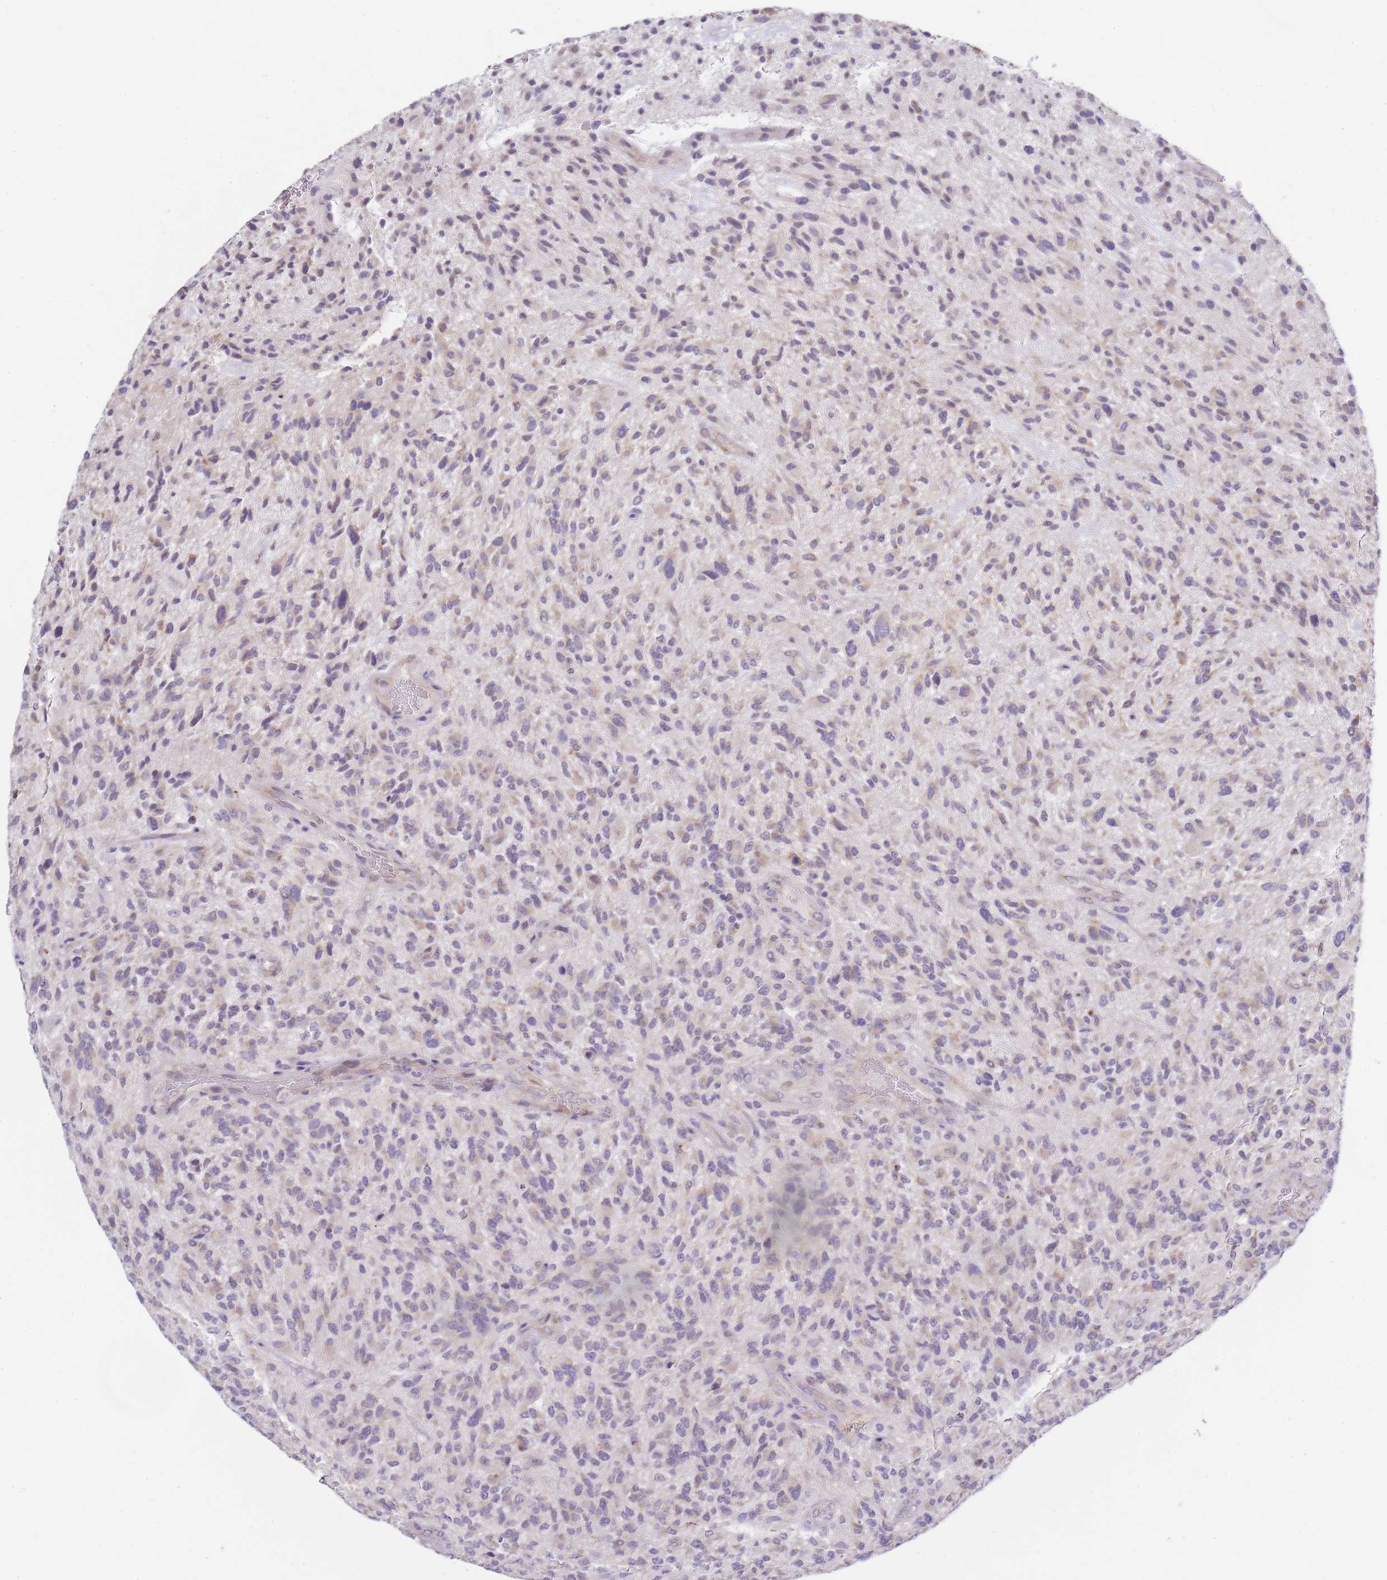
{"staining": {"intensity": "weak", "quantity": "25%-75%", "location": "cytoplasmic/membranous"}, "tissue": "glioma", "cell_type": "Tumor cells", "image_type": "cancer", "snomed": [{"axis": "morphology", "description": "Glioma, malignant, High grade"}, {"axis": "topography", "description": "Brain"}], "caption": "This photomicrograph shows immunohistochemistry staining of glioma, with low weak cytoplasmic/membranous staining in approximately 25%-75% of tumor cells.", "gene": "TBC1D9", "patient": {"sex": "male", "age": 47}}